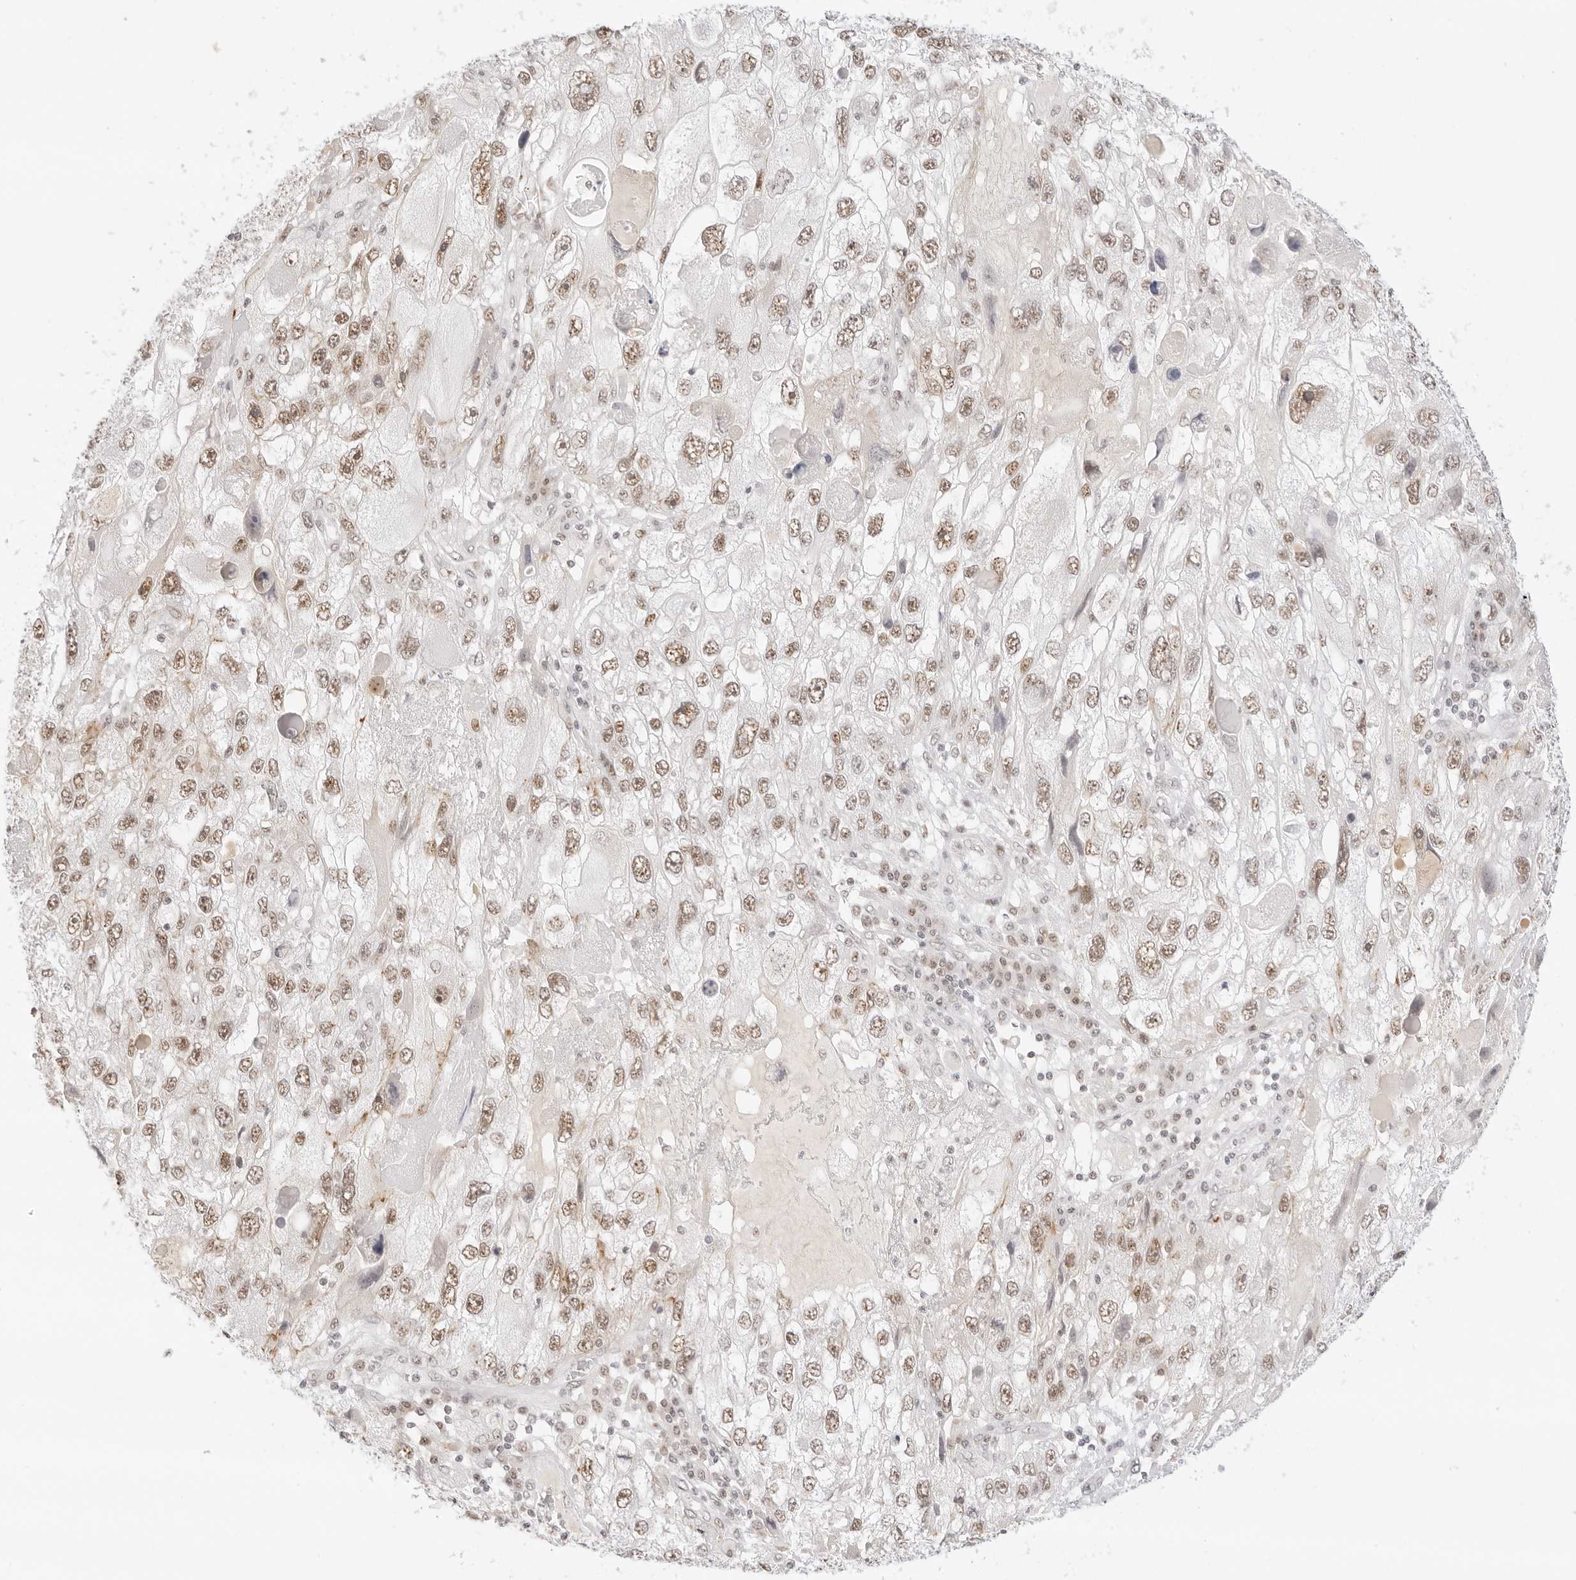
{"staining": {"intensity": "moderate", "quantity": ">75%", "location": "nuclear"}, "tissue": "endometrial cancer", "cell_type": "Tumor cells", "image_type": "cancer", "snomed": [{"axis": "morphology", "description": "Adenocarcinoma, NOS"}, {"axis": "topography", "description": "Endometrium"}], "caption": "The image shows immunohistochemical staining of adenocarcinoma (endometrial). There is moderate nuclear staining is identified in about >75% of tumor cells.", "gene": "ITGA6", "patient": {"sex": "female", "age": 49}}